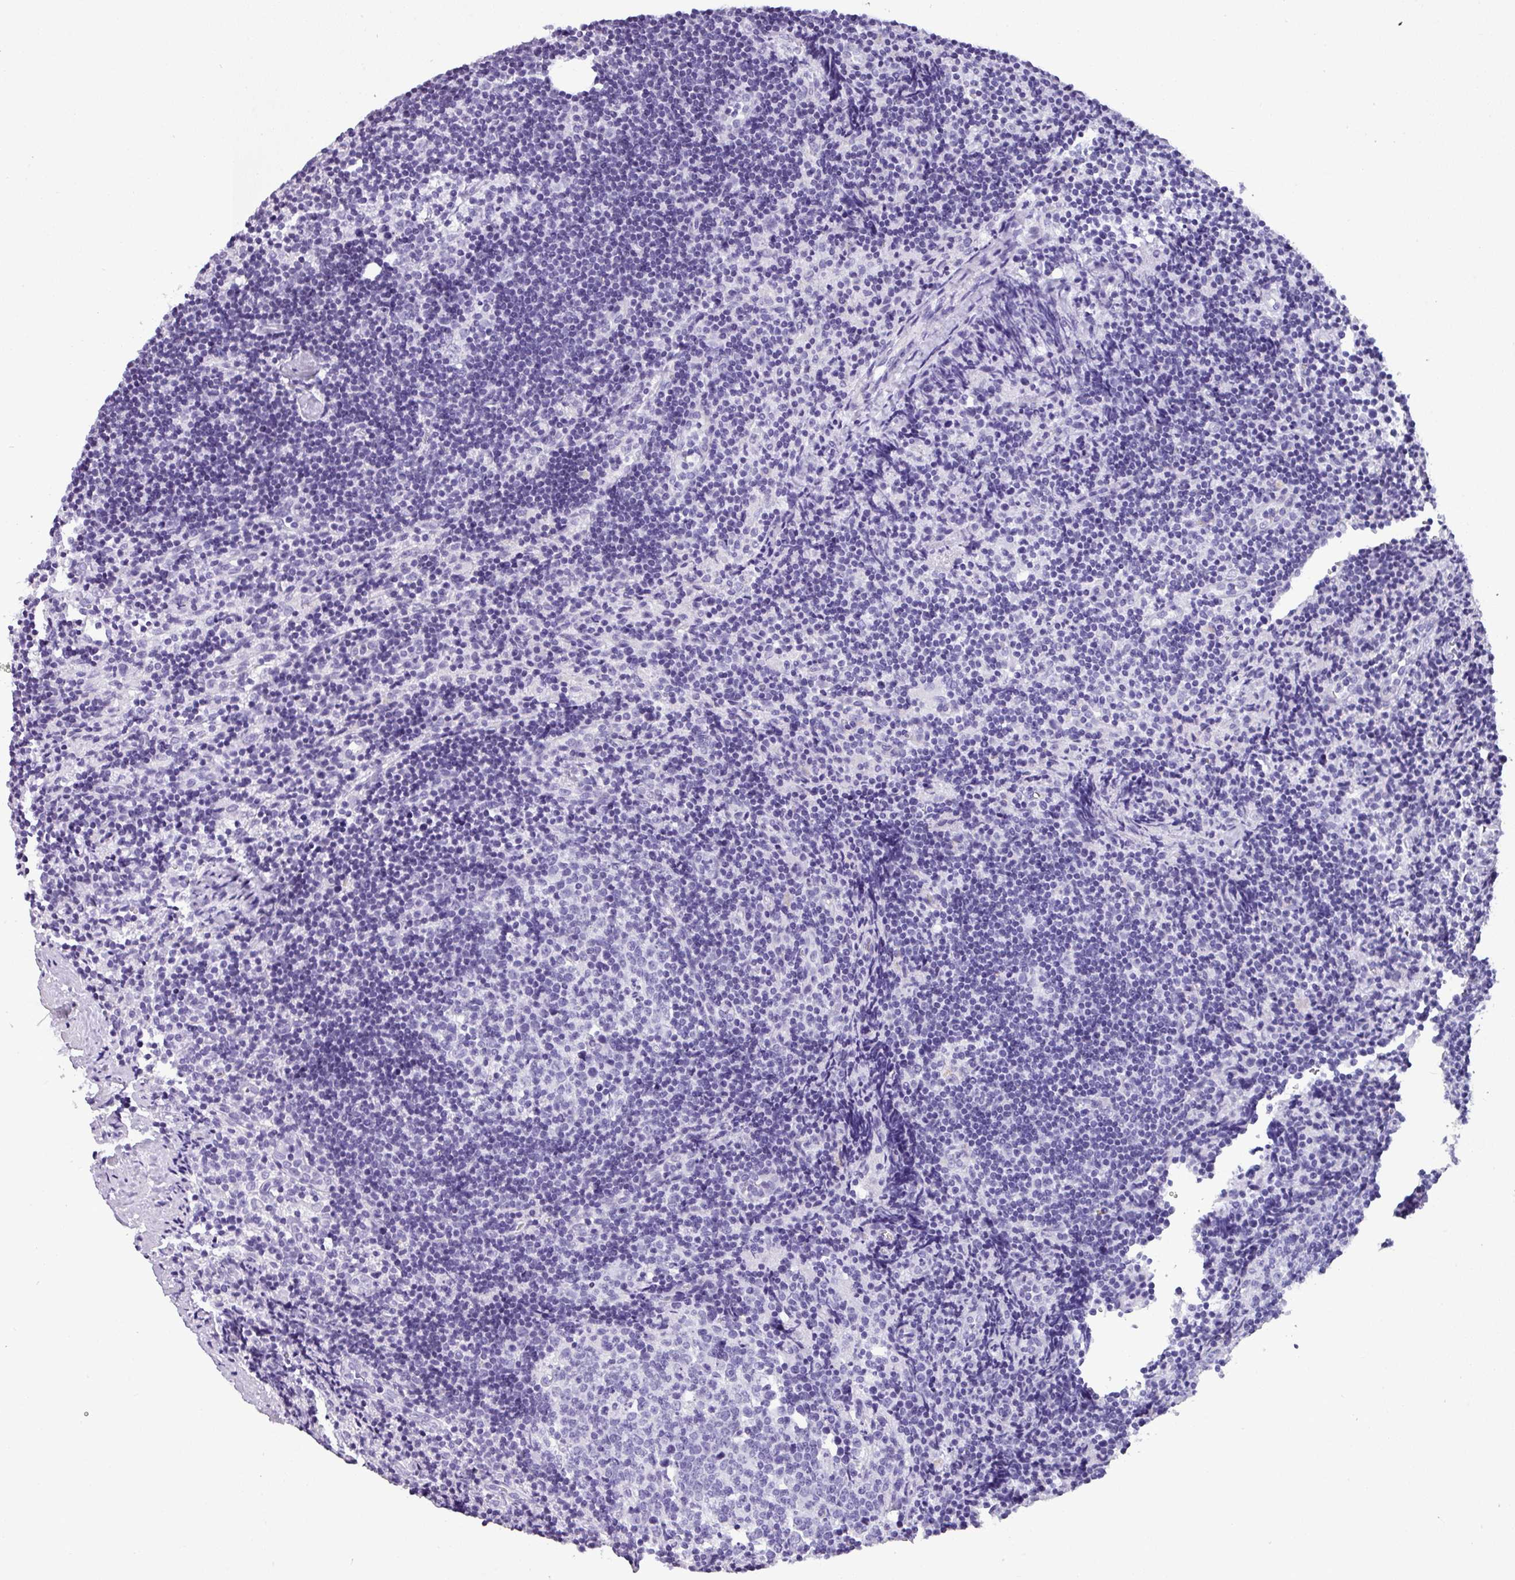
{"staining": {"intensity": "negative", "quantity": "none", "location": "none"}, "tissue": "lymph node", "cell_type": "Germinal center cells", "image_type": "normal", "snomed": [{"axis": "morphology", "description": "Normal tissue, NOS"}, {"axis": "topography", "description": "Lymph node"}], "caption": "Immunohistochemistry (IHC) photomicrograph of unremarkable lymph node: human lymph node stained with DAB shows no significant protein expression in germinal center cells. The staining is performed using DAB (3,3'-diaminobenzidine) brown chromogen with nuclei counter-stained in using hematoxylin.", "gene": "MUC21", "patient": {"sex": "female", "age": 52}}